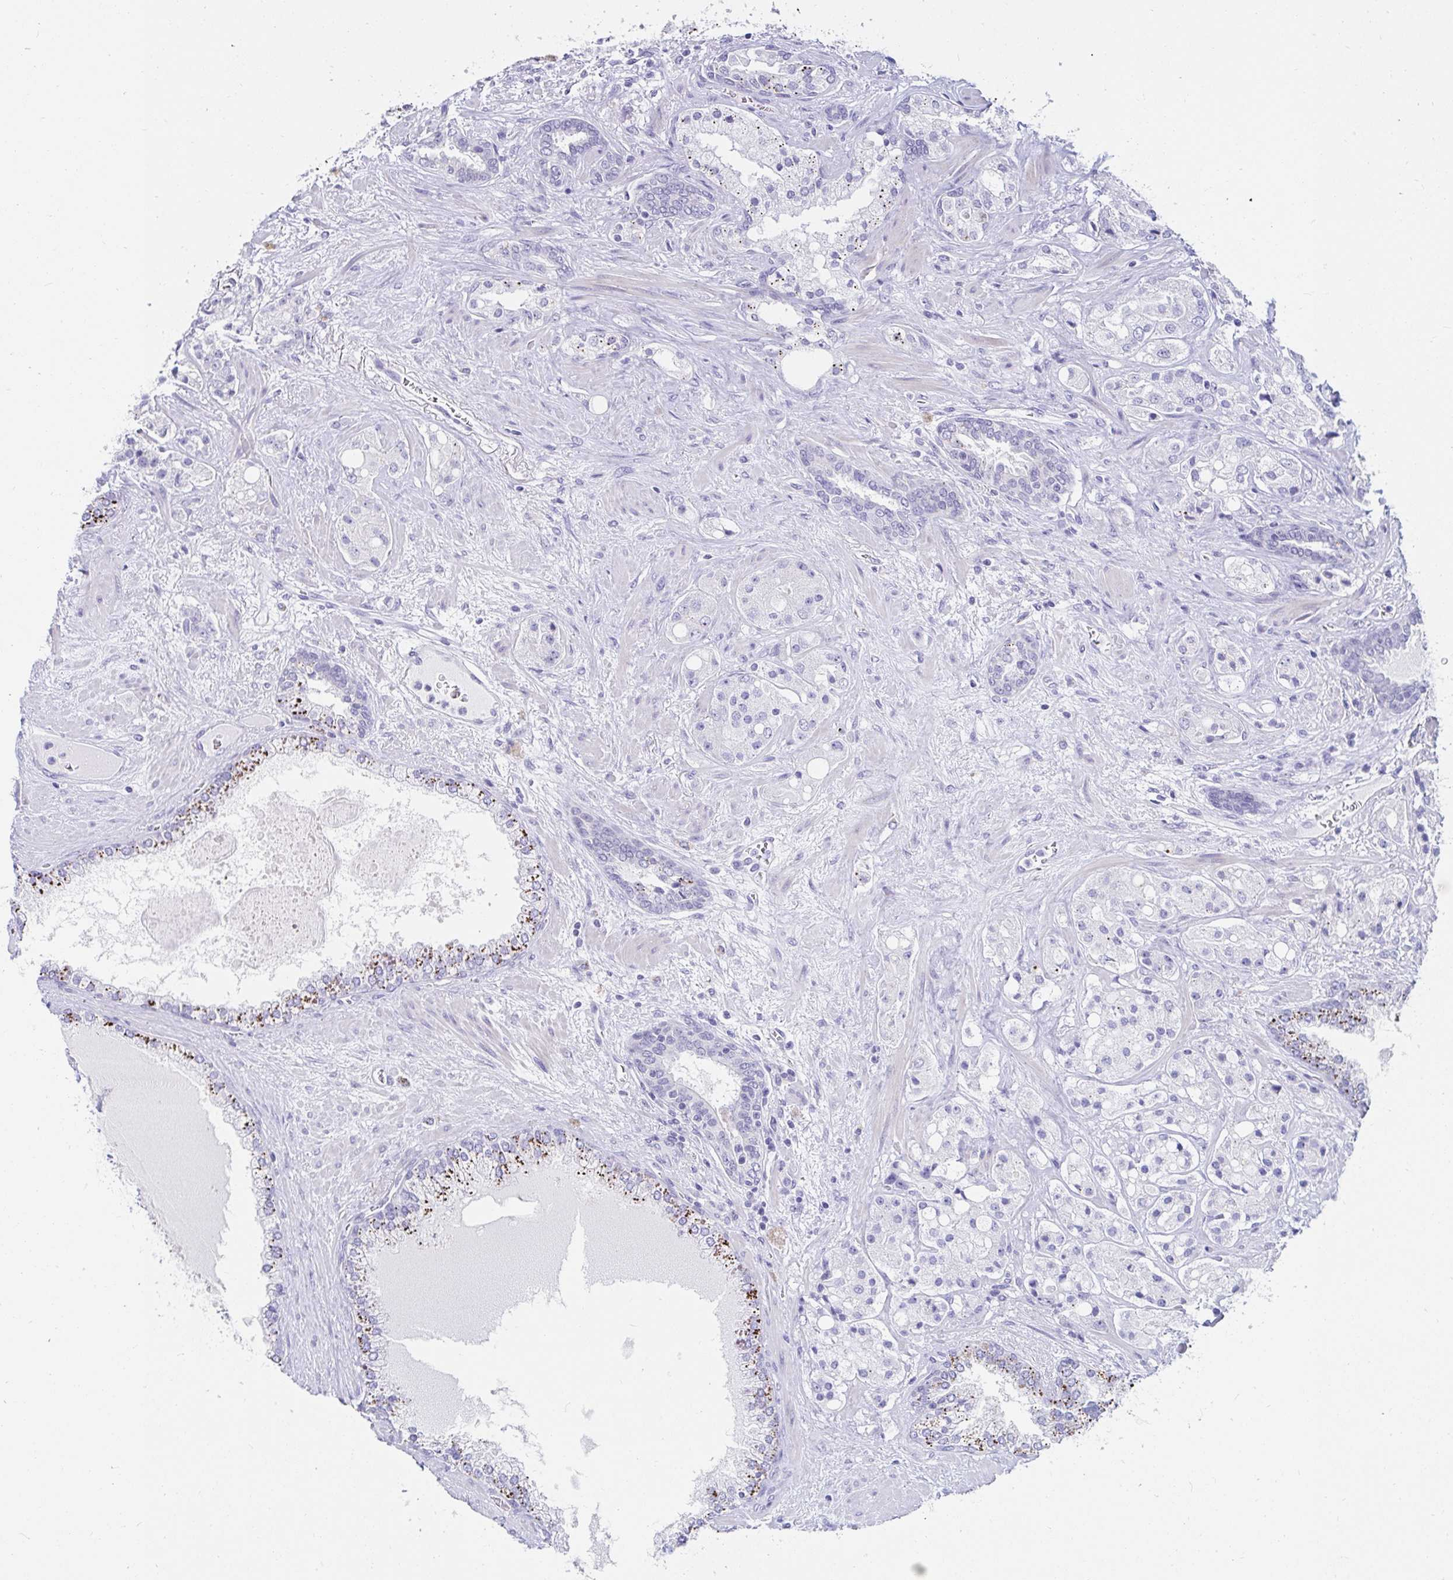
{"staining": {"intensity": "negative", "quantity": "none", "location": "none"}, "tissue": "prostate cancer", "cell_type": "Tumor cells", "image_type": "cancer", "snomed": [{"axis": "morphology", "description": "Adenocarcinoma, High grade"}, {"axis": "topography", "description": "Prostate"}], "caption": "Tumor cells are negative for brown protein staining in adenocarcinoma (high-grade) (prostate).", "gene": "OR10K1", "patient": {"sex": "male", "age": 67}}